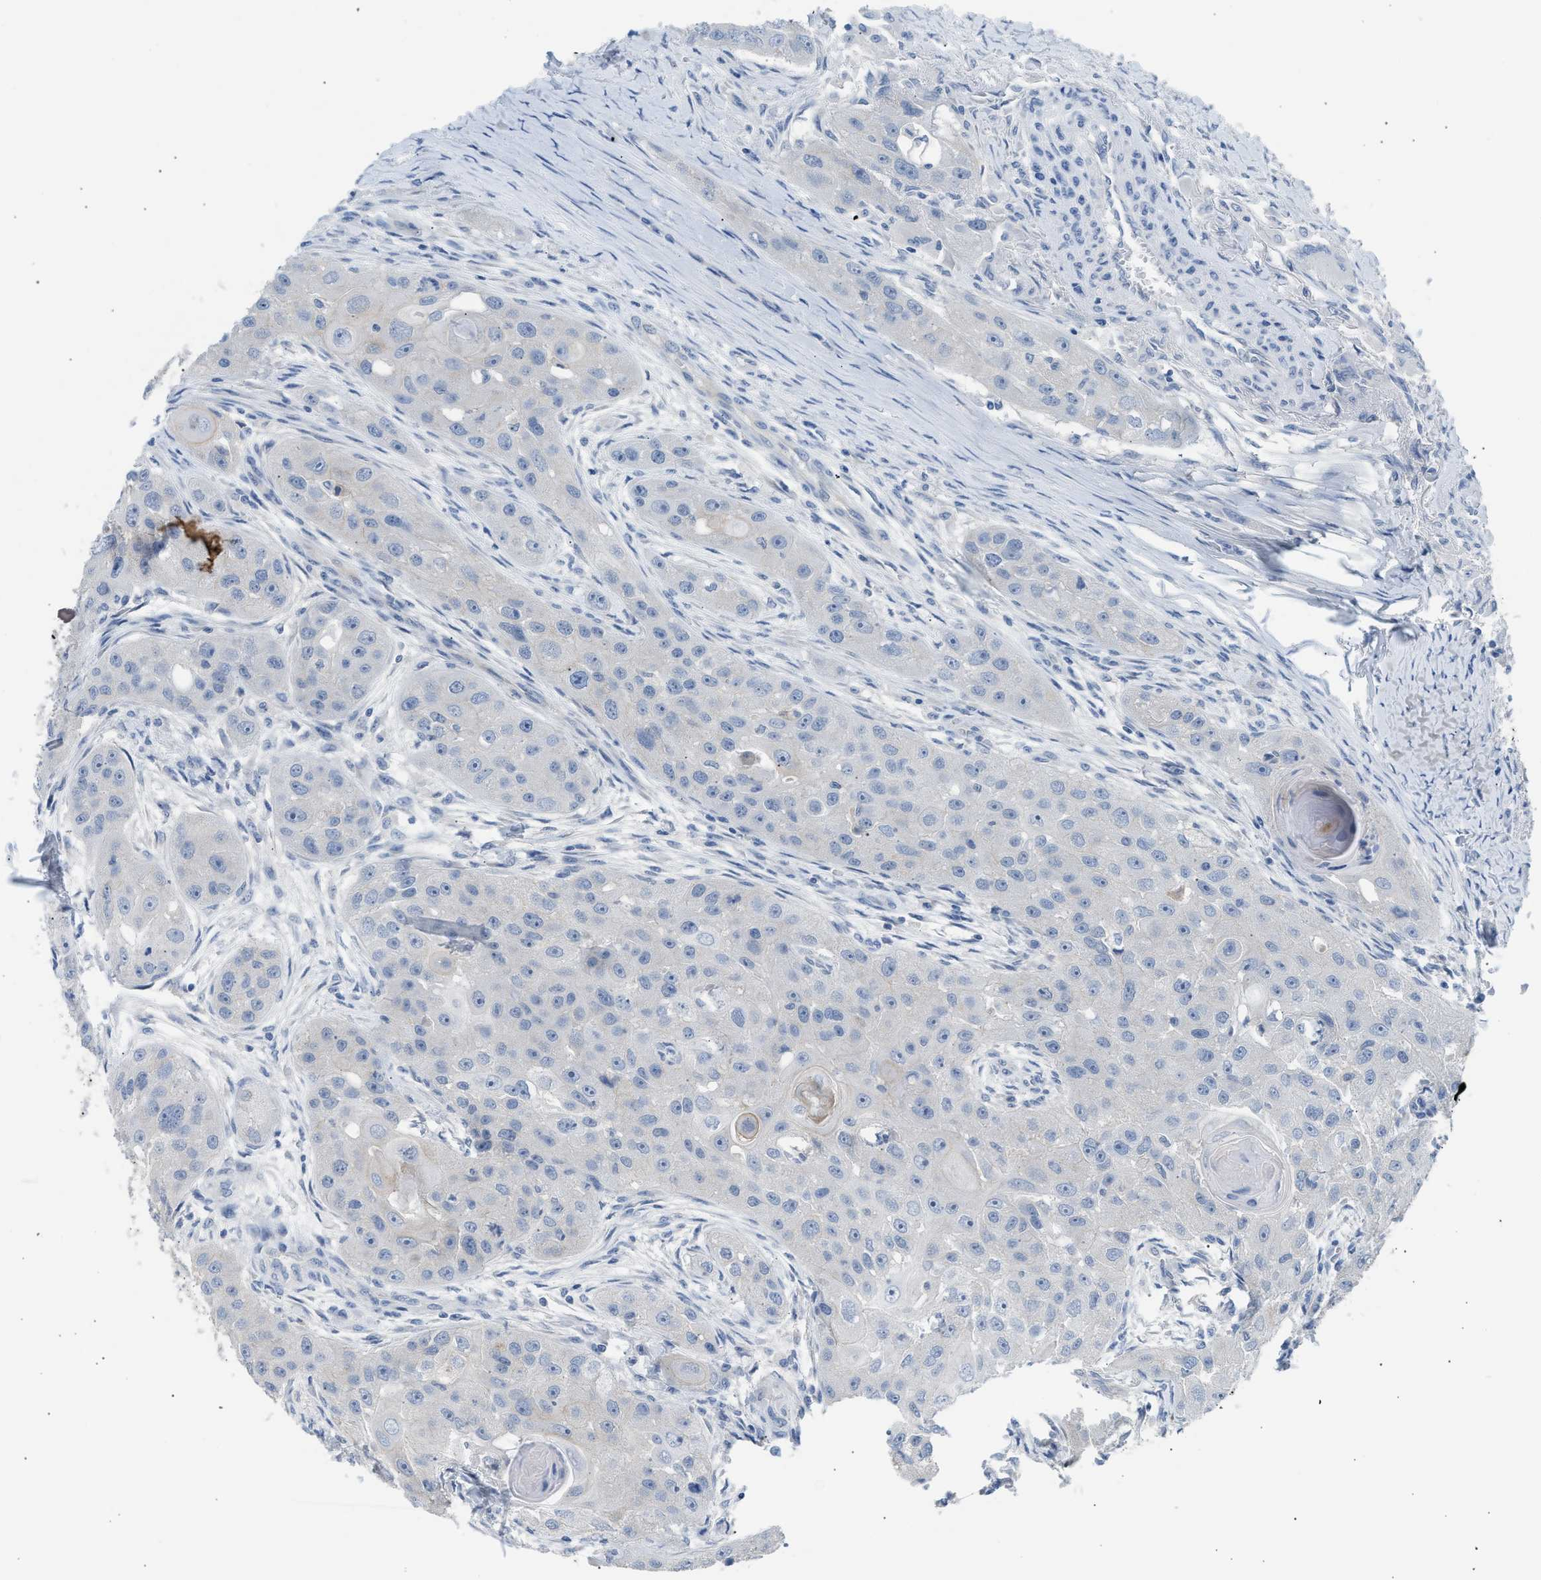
{"staining": {"intensity": "negative", "quantity": "none", "location": "none"}, "tissue": "head and neck cancer", "cell_type": "Tumor cells", "image_type": "cancer", "snomed": [{"axis": "morphology", "description": "Normal tissue, NOS"}, {"axis": "morphology", "description": "Squamous cell carcinoma, NOS"}, {"axis": "topography", "description": "Skeletal muscle"}, {"axis": "topography", "description": "Head-Neck"}], "caption": "Tumor cells show no significant staining in squamous cell carcinoma (head and neck).", "gene": "ERBB2", "patient": {"sex": "male", "age": 51}}